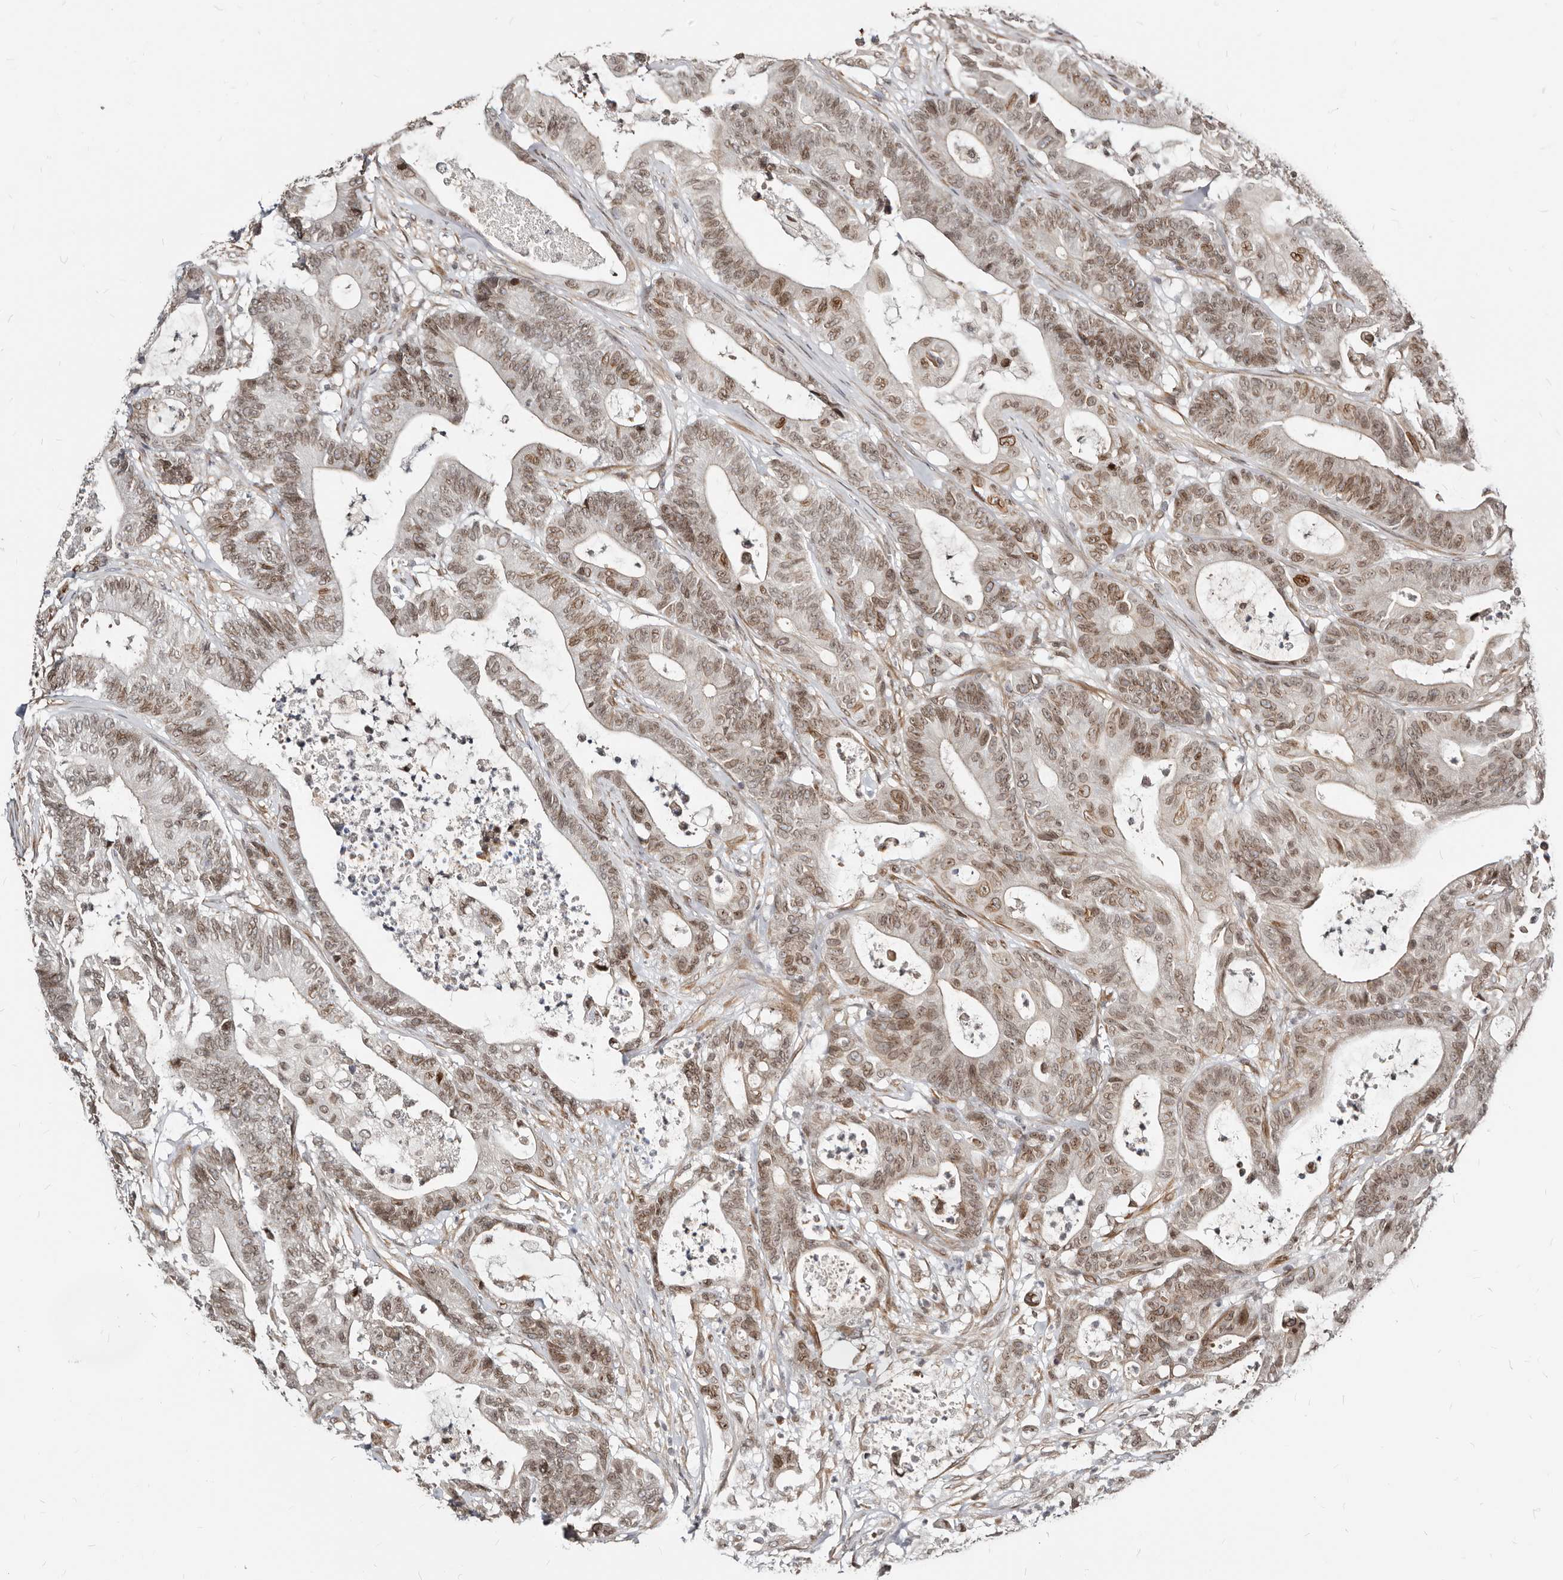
{"staining": {"intensity": "moderate", "quantity": ">75%", "location": "cytoplasmic/membranous,nuclear"}, "tissue": "colorectal cancer", "cell_type": "Tumor cells", "image_type": "cancer", "snomed": [{"axis": "morphology", "description": "Adenocarcinoma, NOS"}, {"axis": "topography", "description": "Colon"}], "caption": "Immunohistochemical staining of human colorectal cancer (adenocarcinoma) reveals medium levels of moderate cytoplasmic/membranous and nuclear protein positivity in approximately >75% of tumor cells.", "gene": "NUP153", "patient": {"sex": "female", "age": 84}}